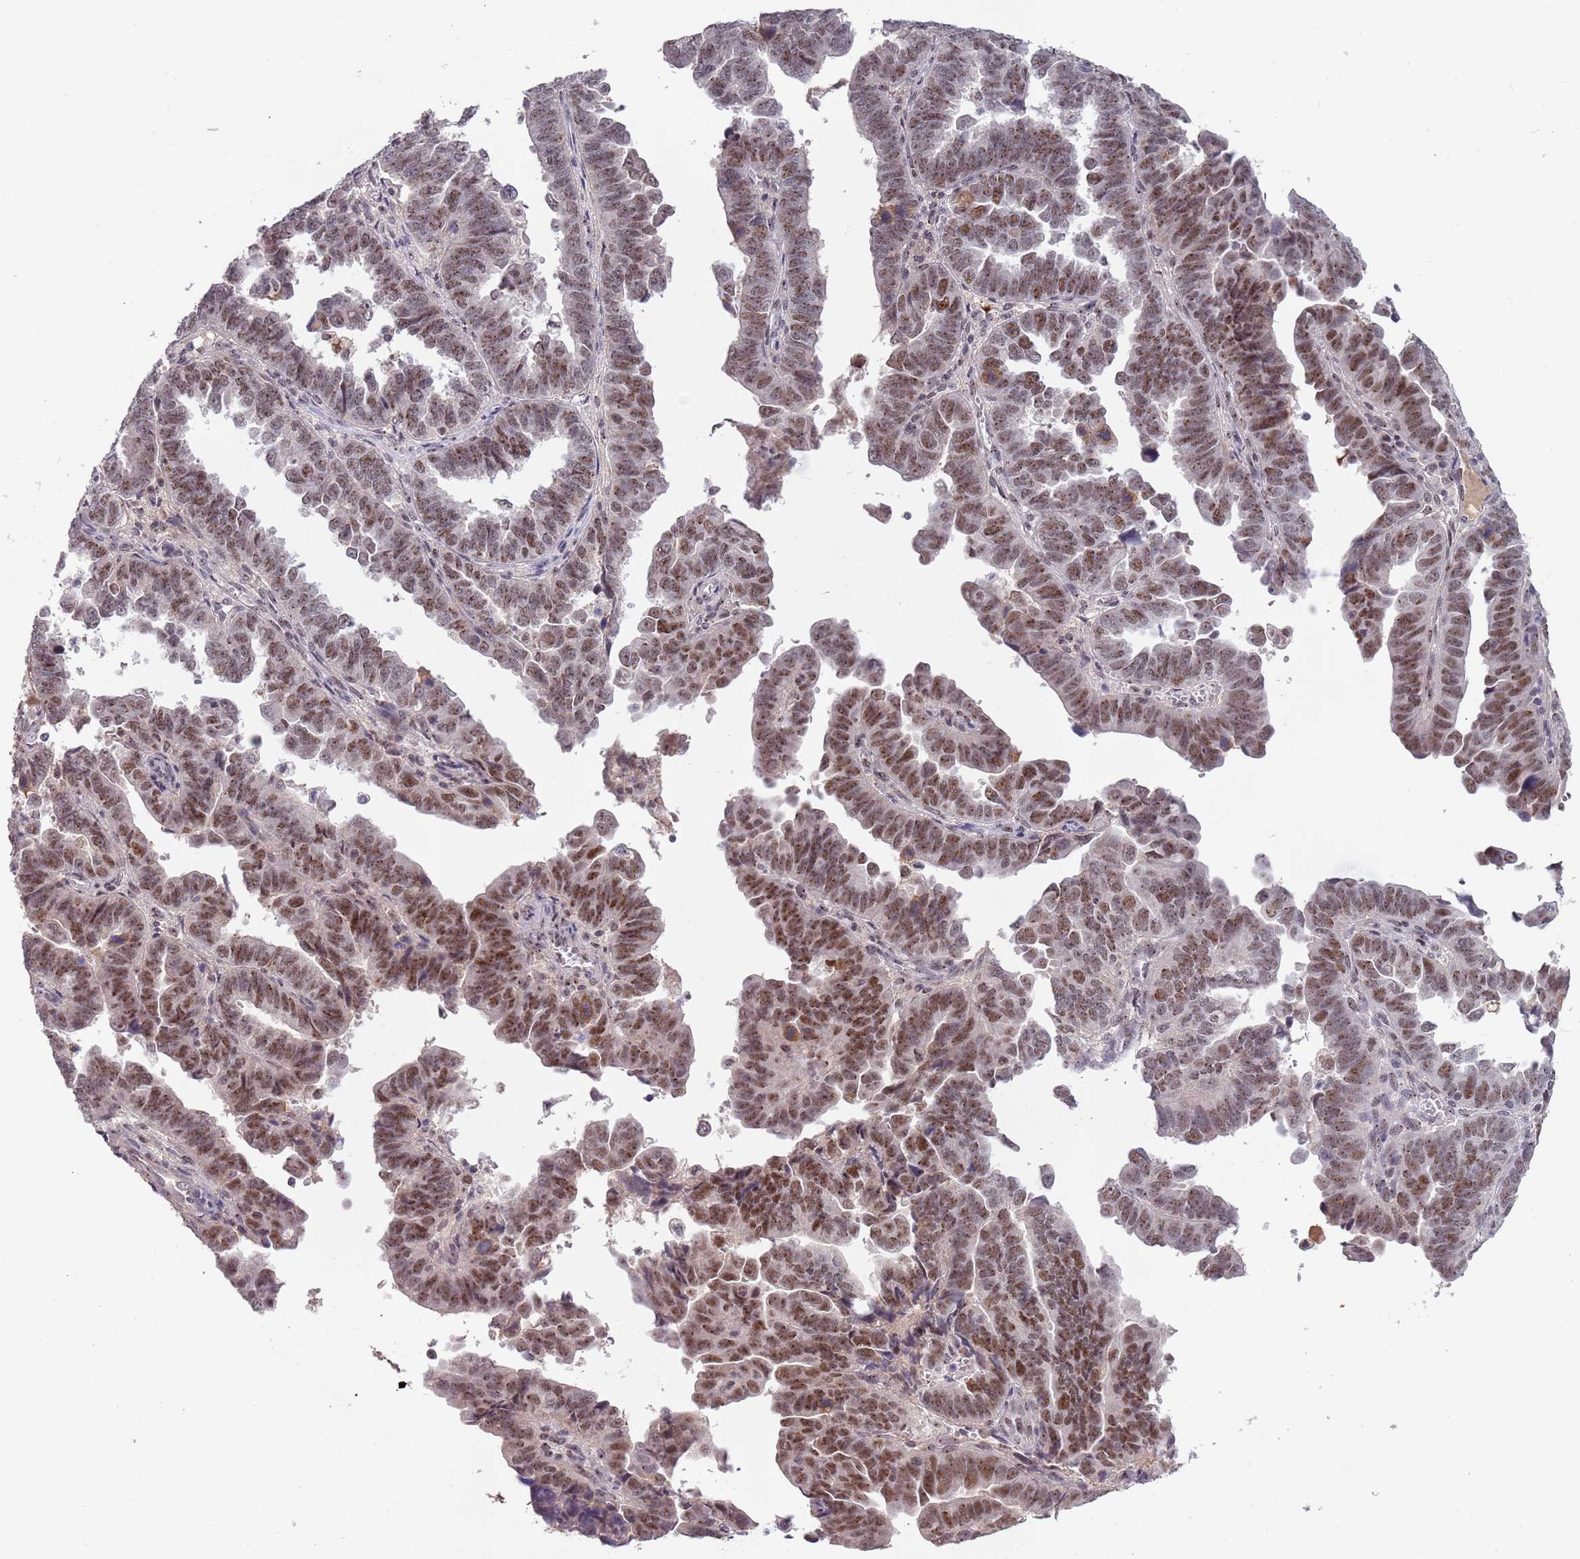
{"staining": {"intensity": "moderate", "quantity": ">75%", "location": "nuclear"}, "tissue": "endometrial cancer", "cell_type": "Tumor cells", "image_type": "cancer", "snomed": [{"axis": "morphology", "description": "Adenocarcinoma, NOS"}, {"axis": "topography", "description": "Endometrium"}], "caption": "Human adenocarcinoma (endometrial) stained for a protein (brown) demonstrates moderate nuclear positive positivity in approximately >75% of tumor cells.", "gene": "CIZ1", "patient": {"sex": "female", "age": 75}}